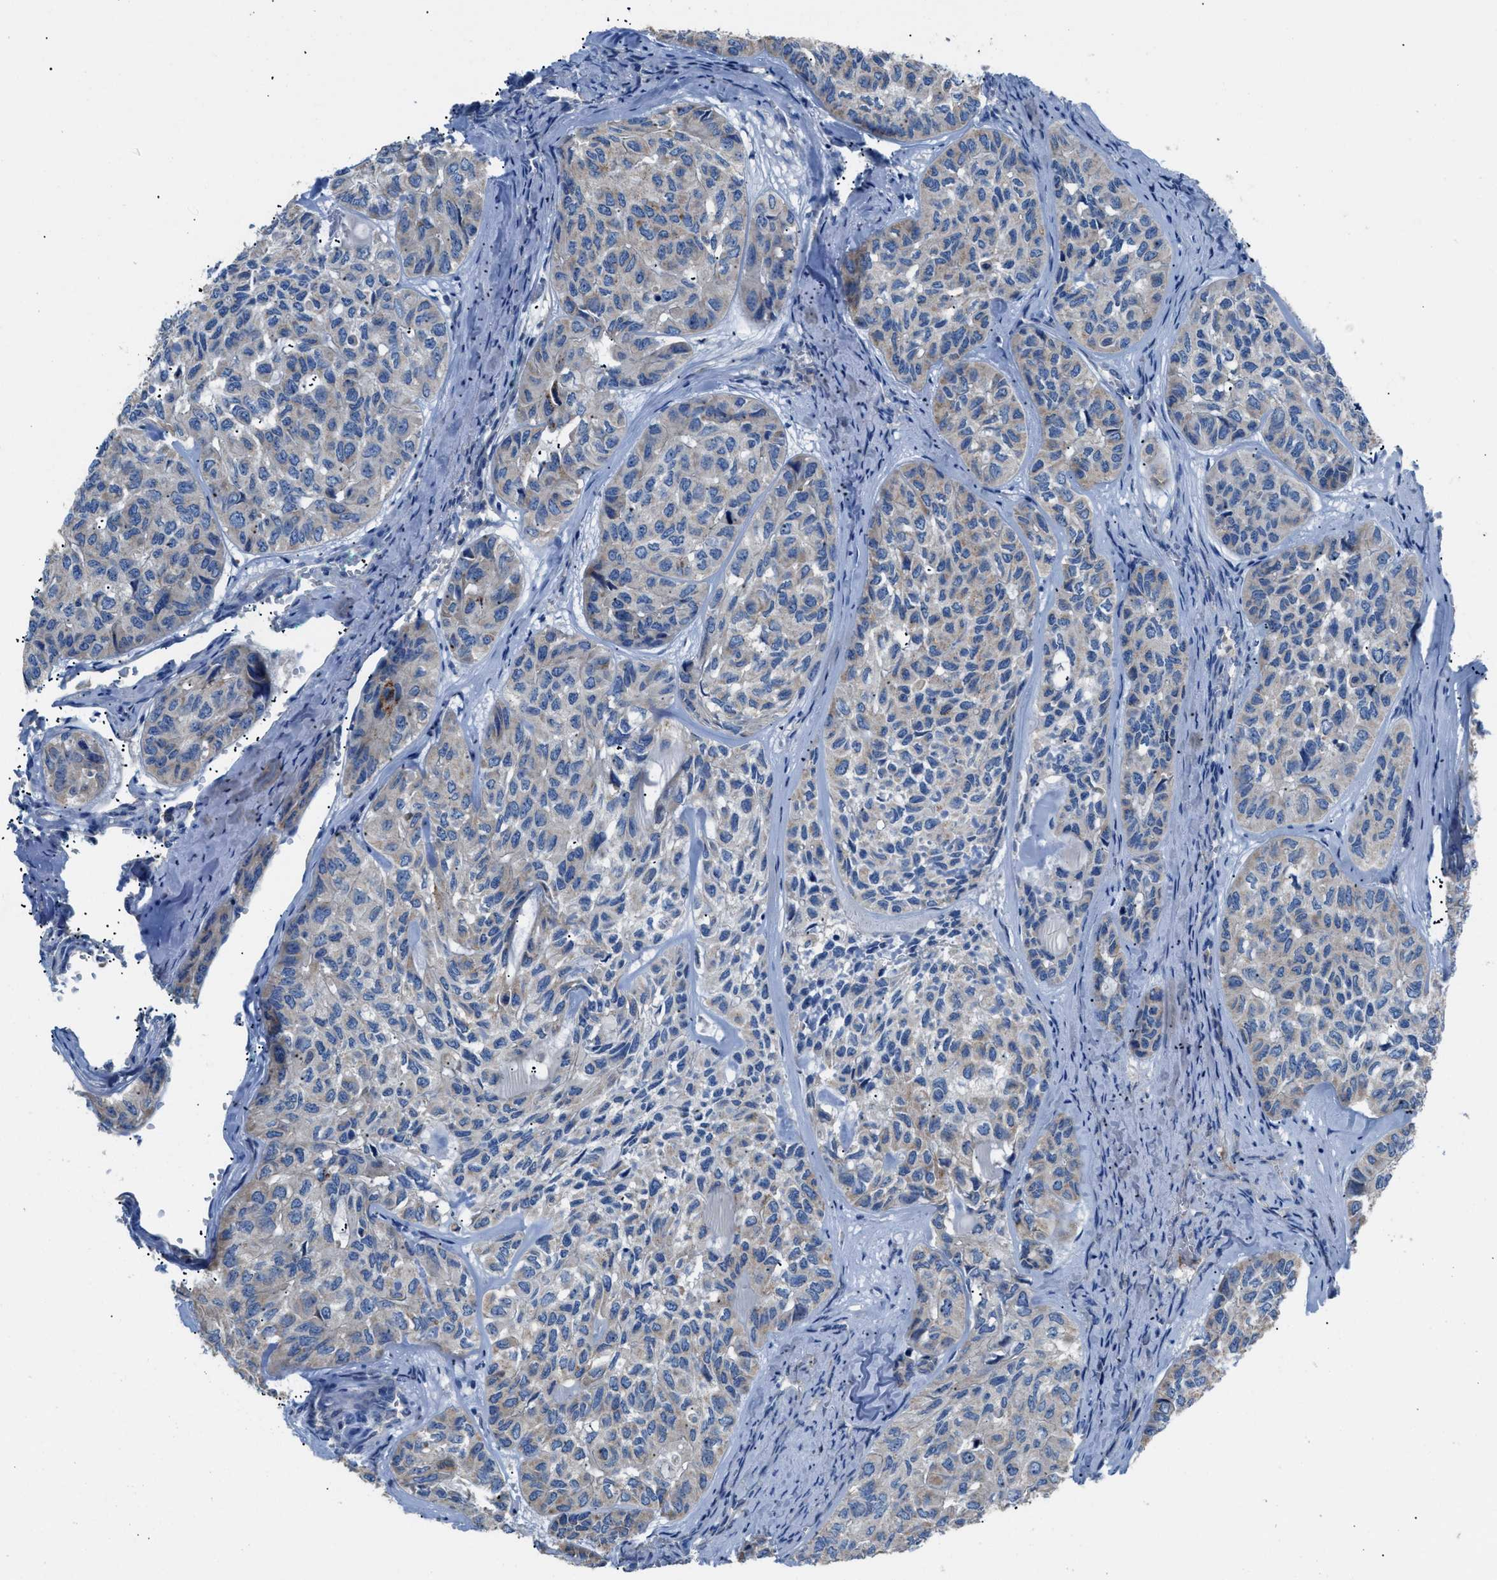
{"staining": {"intensity": "negative", "quantity": "none", "location": "none"}, "tissue": "head and neck cancer", "cell_type": "Tumor cells", "image_type": "cancer", "snomed": [{"axis": "morphology", "description": "Adenocarcinoma, NOS"}, {"axis": "topography", "description": "Salivary gland, NOS"}, {"axis": "topography", "description": "Head-Neck"}], "caption": "Immunohistochemistry (IHC) histopathology image of neoplastic tissue: head and neck adenocarcinoma stained with DAB demonstrates no significant protein expression in tumor cells. The staining was performed using DAB (3,3'-diaminobenzidine) to visualize the protein expression in brown, while the nuclei were stained in blue with hematoxylin (Magnification: 20x).", "gene": "SGCZ", "patient": {"sex": "female", "age": 76}}